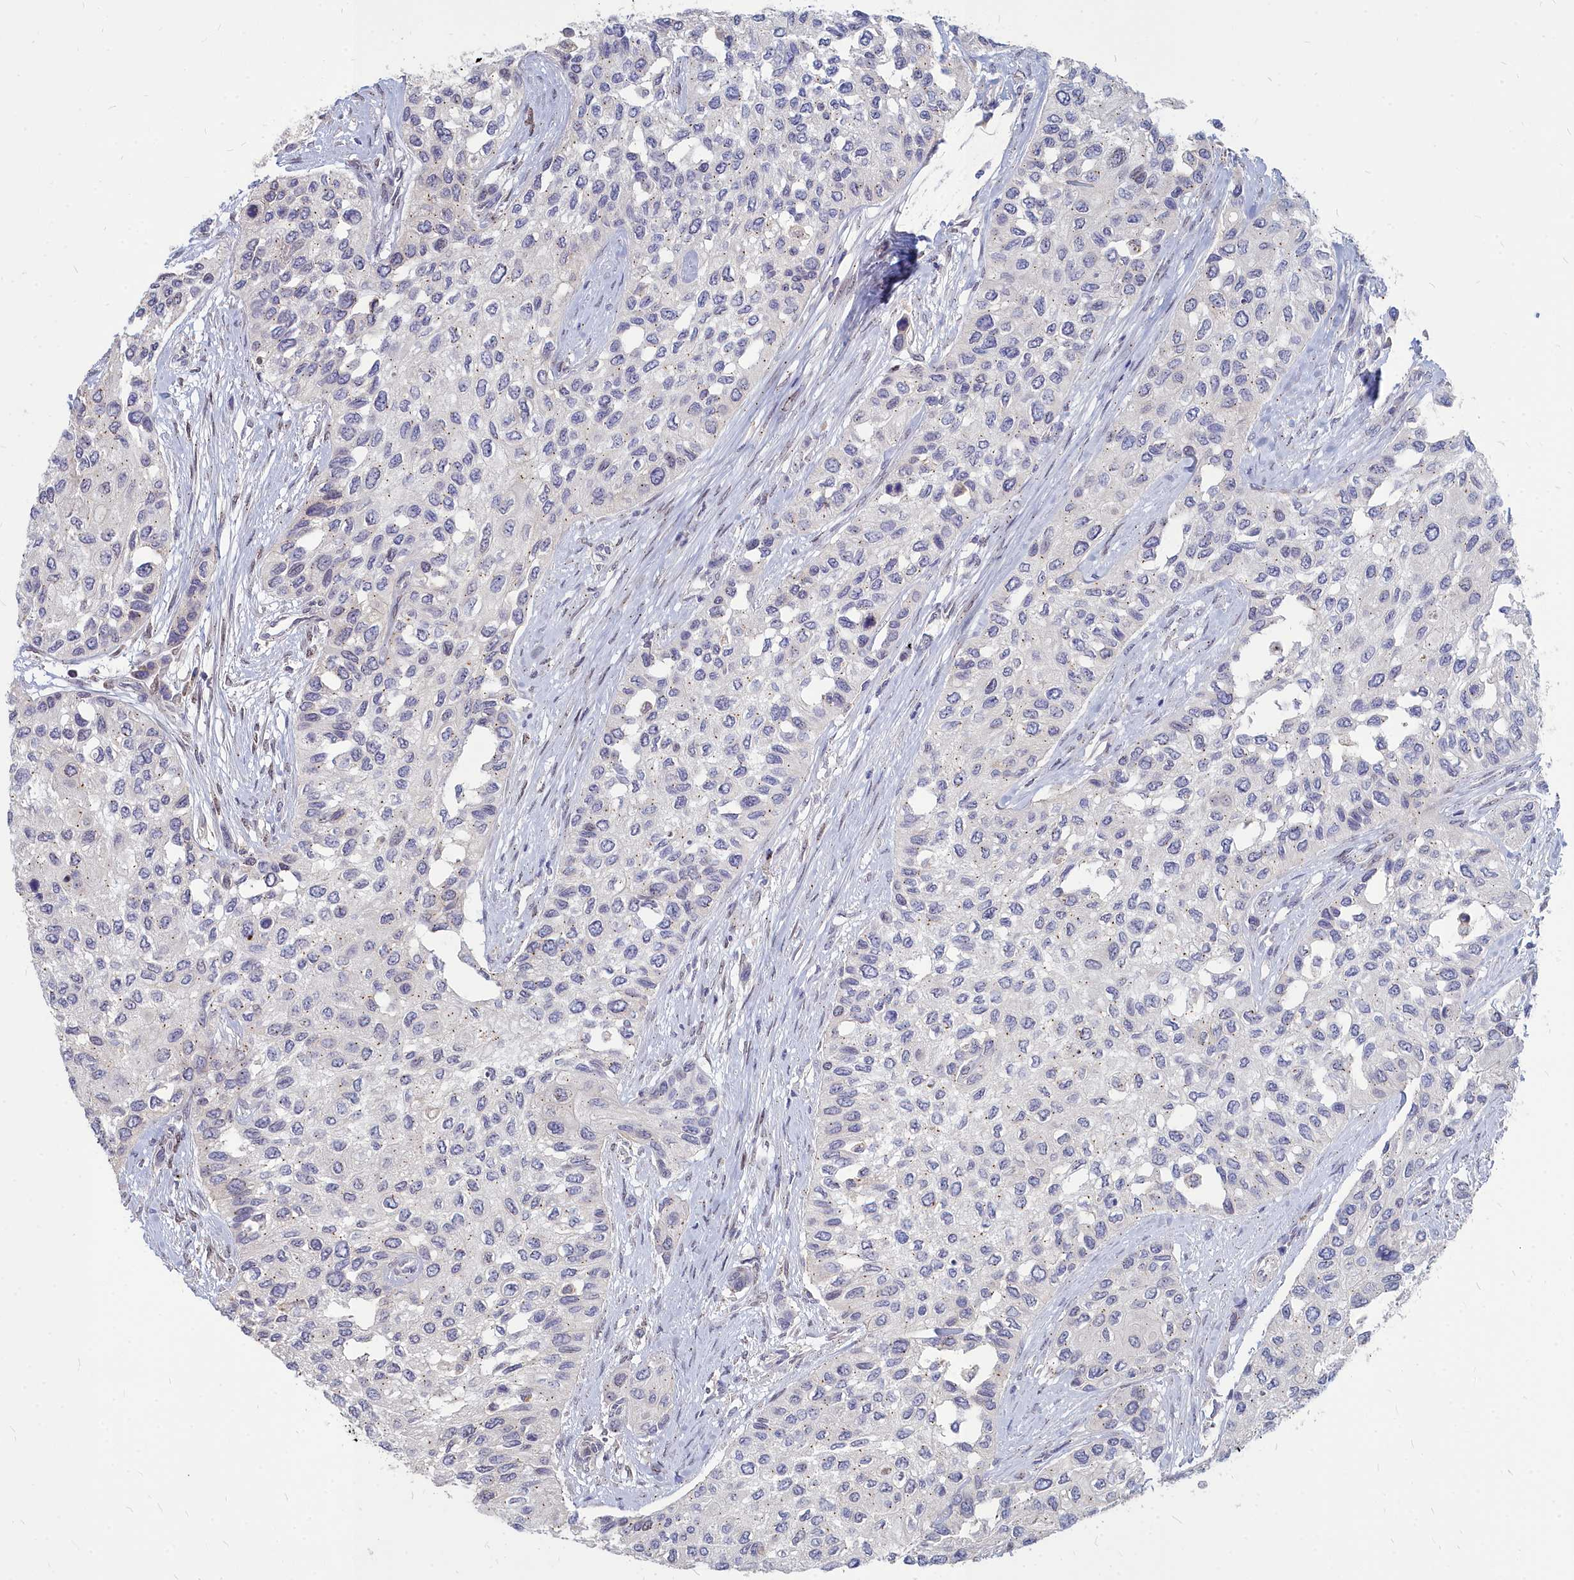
{"staining": {"intensity": "negative", "quantity": "none", "location": "none"}, "tissue": "urothelial cancer", "cell_type": "Tumor cells", "image_type": "cancer", "snomed": [{"axis": "morphology", "description": "Normal tissue, NOS"}, {"axis": "morphology", "description": "Urothelial carcinoma, High grade"}, {"axis": "topography", "description": "Vascular tissue"}, {"axis": "topography", "description": "Urinary bladder"}], "caption": "DAB immunohistochemical staining of high-grade urothelial carcinoma shows no significant positivity in tumor cells. (Stains: DAB (3,3'-diaminobenzidine) immunohistochemistry with hematoxylin counter stain, Microscopy: brightfield microscopy at high magnification).", "gene": "NOXA1", "patient": {"sex": "female", "age": 56}}